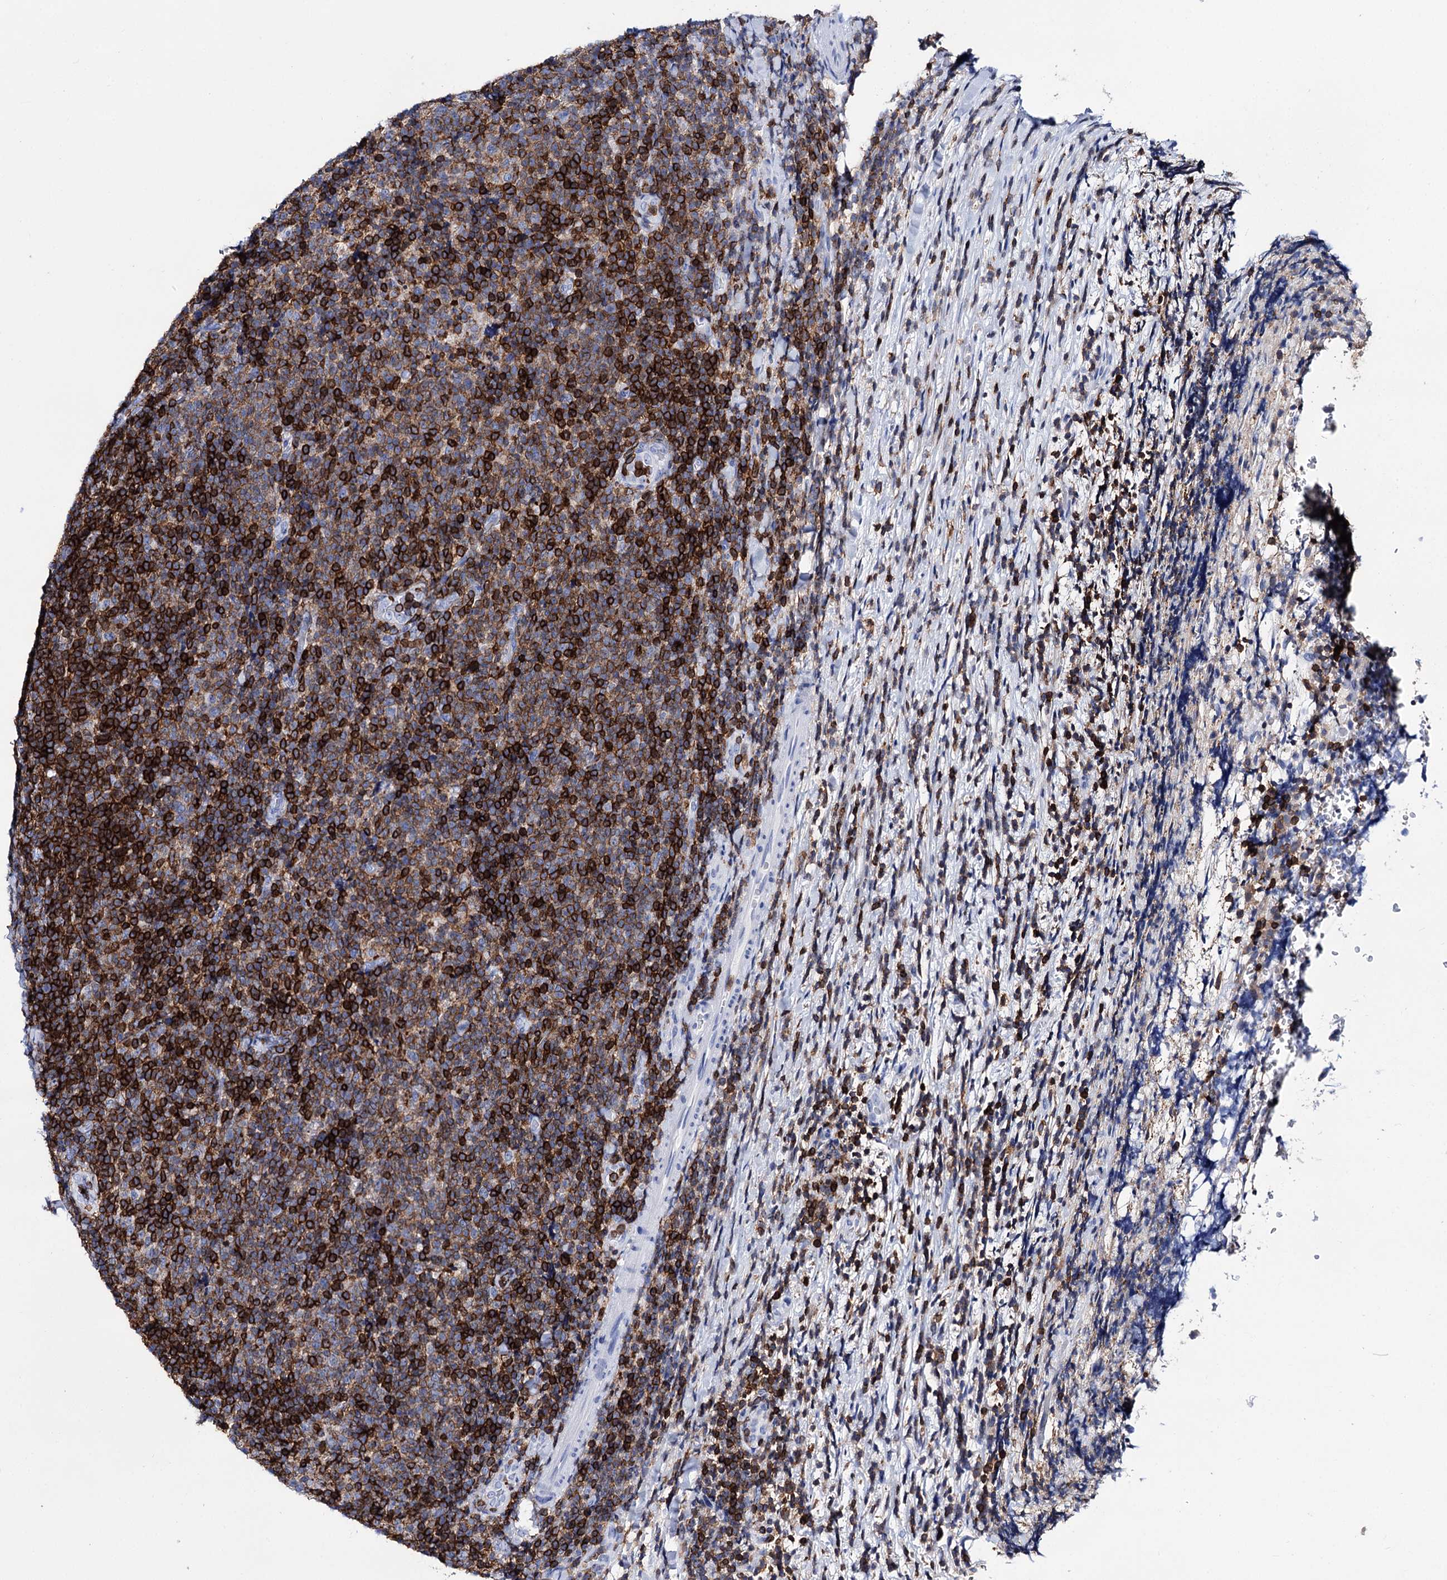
{"staining": {"intensity": "strong", "quantity": ">75%", "location": "cytoplasmic/membranous"}, "tissue": "lymphoma", "cell_type": "Tumor cells", "image_type": "cancer", "snomed": [{"axis": "morphology", "description": "Malignant lymphoma, non-Hodgkin's type, Low grade"}, {"axis": "topography", "description": "Lymph node"}], "caption": "The immunohistochemical stain highlights strong cytoplasmic/membranous expression in tumor cells of low-grade malignant lymphoma, non-Hodgkin's type tissue.", "gene": "DEF6", "patient": {"sex": "male", "age": 66}}